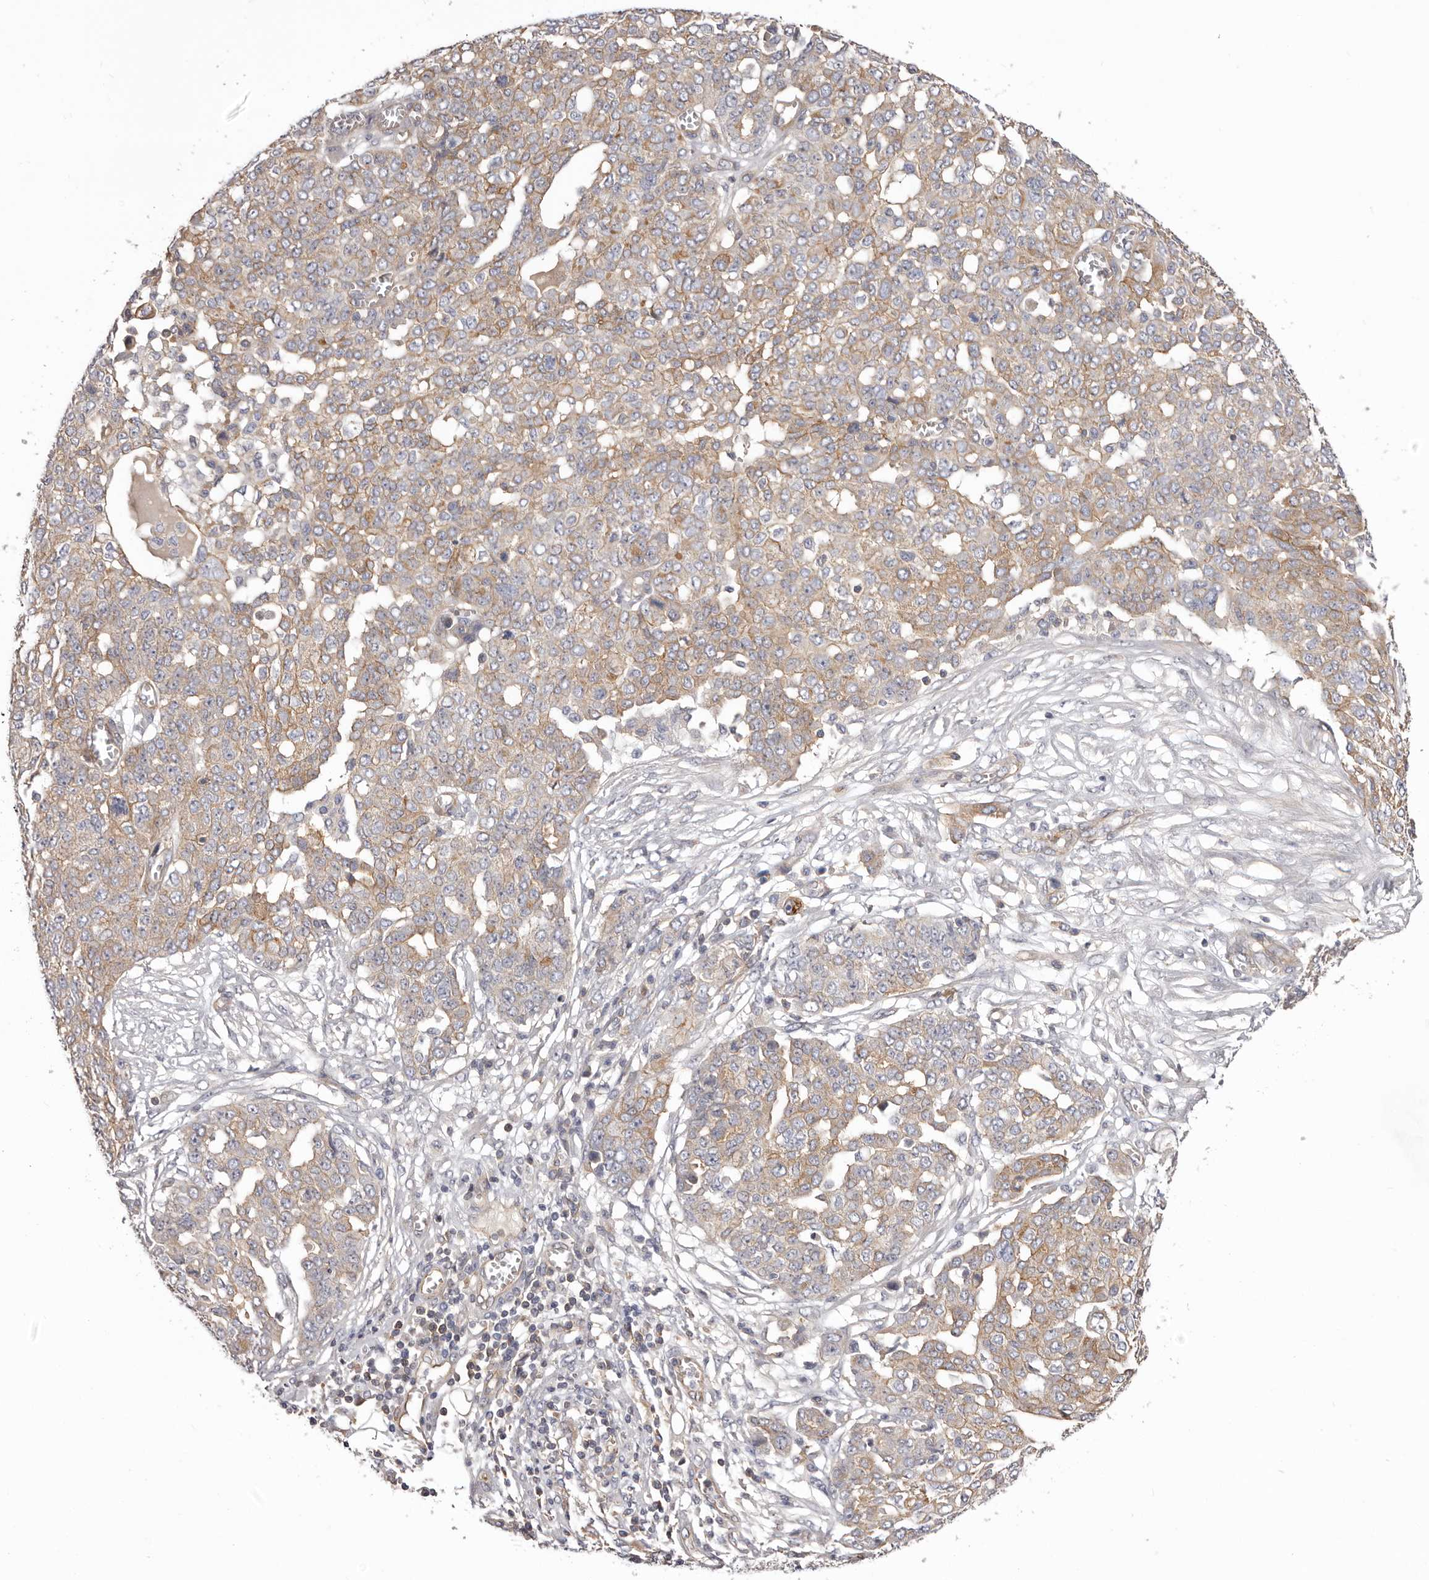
{"staining": {"intensity": "weak", "quantity": "25%-75%", "location": "cytoplasmic/membranous"}, "tissue": "ovarian cancer", "cell_type": "Tumor cells", "image_type": "cancer", "snomed": [{"axis": "morphology", "description": "Cystadenocarcinoma, serous, NOS"}, {"axis": "topography", "description": "Soft tissue"}, {"axis": "topography", "description": "Ovary"}], "caption": "Tumor cells exhibit weak cytoplasmic/membranous expression in approximately 25%-75% of cells in ovarian cancer. Nuclei are stained in blue.", "gene": "DMRT2", "patient": {"sex": "female", "age": 57}}